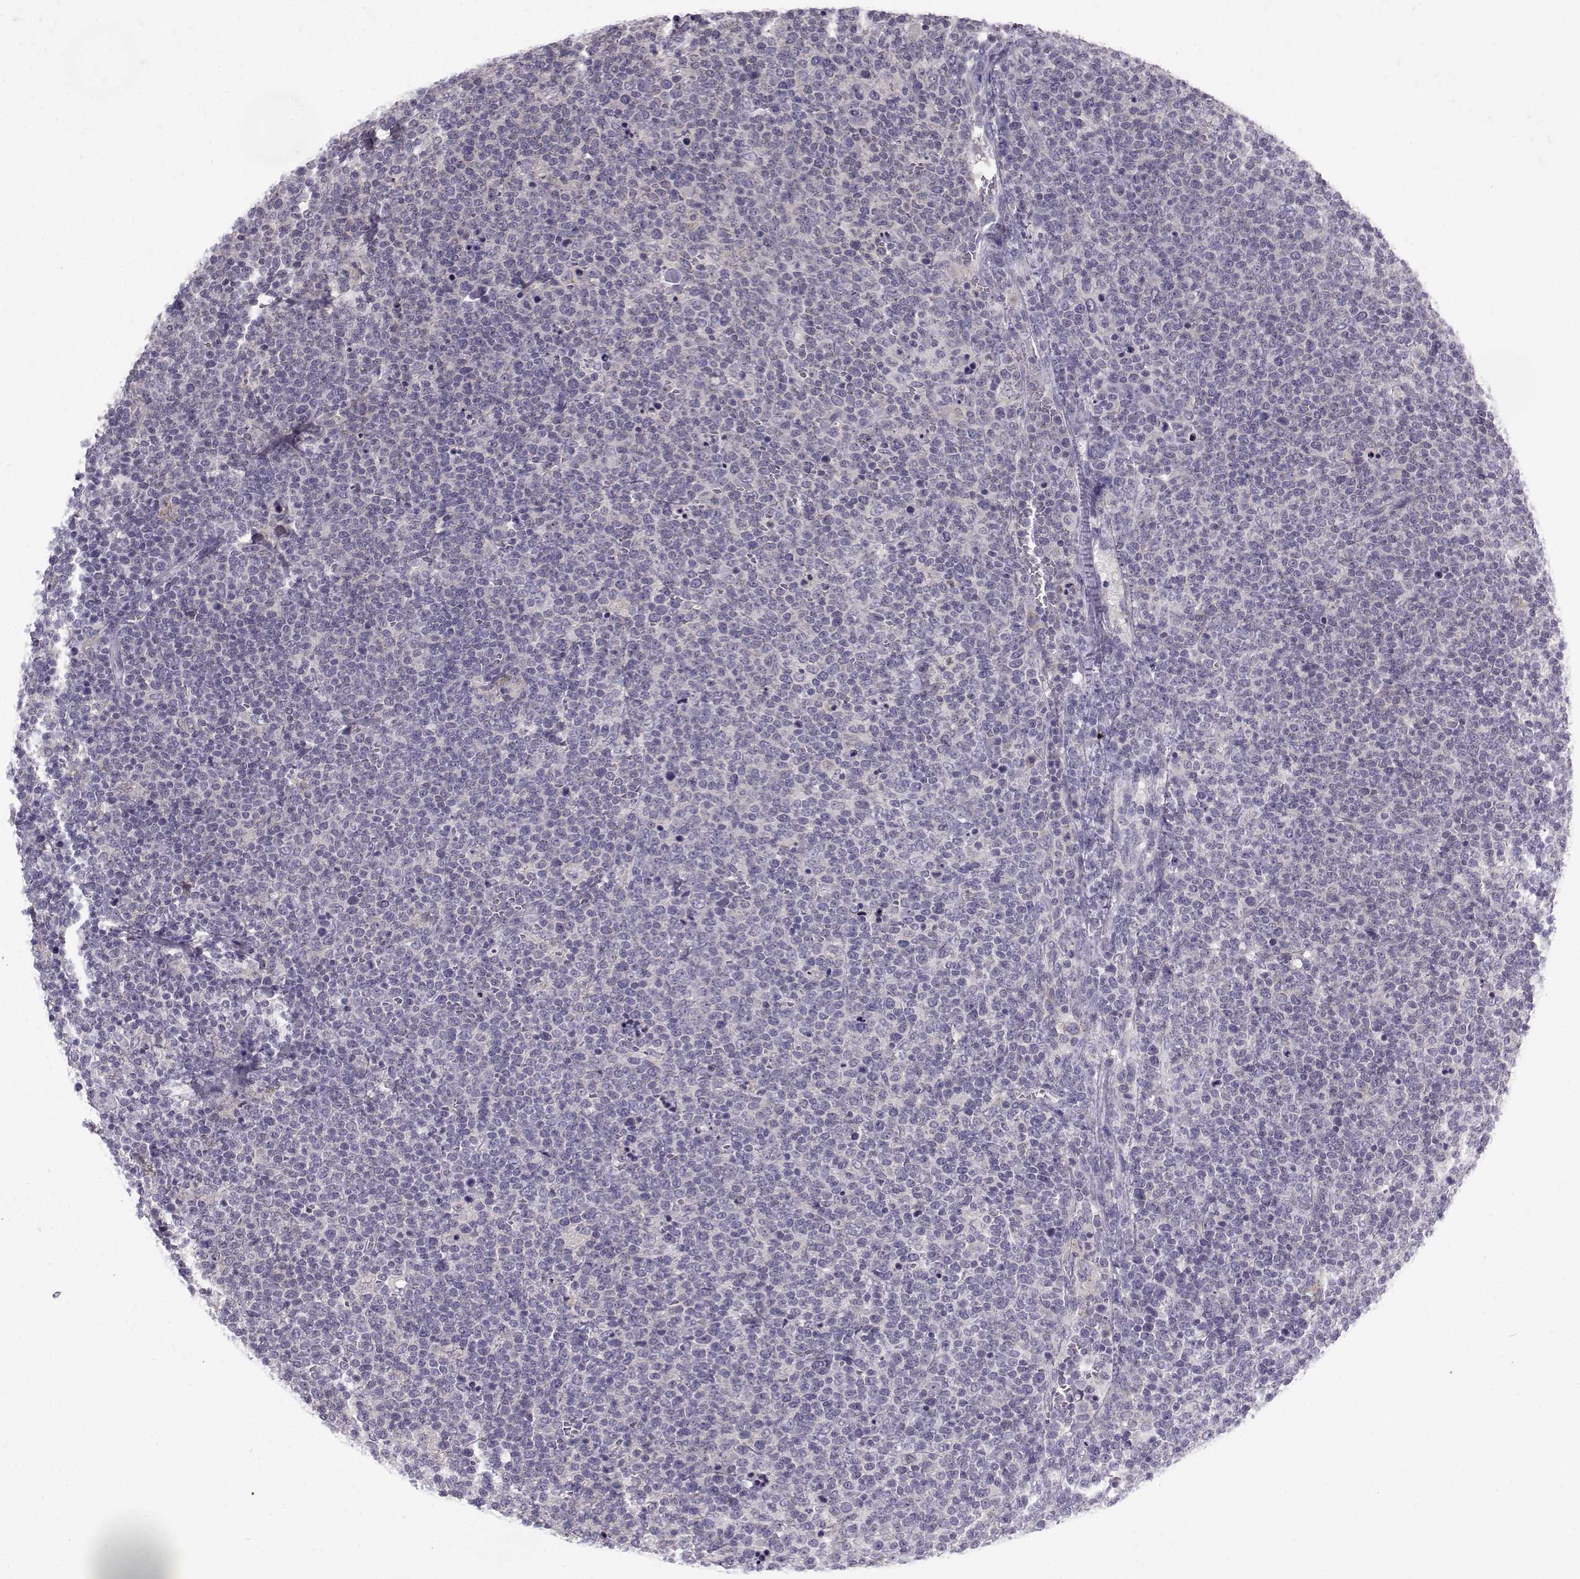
{"staining": {"intensity": "negative", "quantity": "none", "location": "none"}, "tissue": "lymphoma", "cell_type": "Tumor cells", "image_type": "cancer", "snomed": [{"axis": "morphology", "description": "Malignant lymphoma, non-Hodgkin's type, High grade"}, {"axis": "topography", "description": "Lymph node"}], "caption": "IHC of human malignant lymphoma, non-Hodgkin's type (high-grade) exhibits no staining in tumor cells. The staining is performed using DAB brown chromogen with nuclei counter-stained in using hematoxylin.", "gene": "FCAMR", "patient": {"sex": "male", "age": 61}}